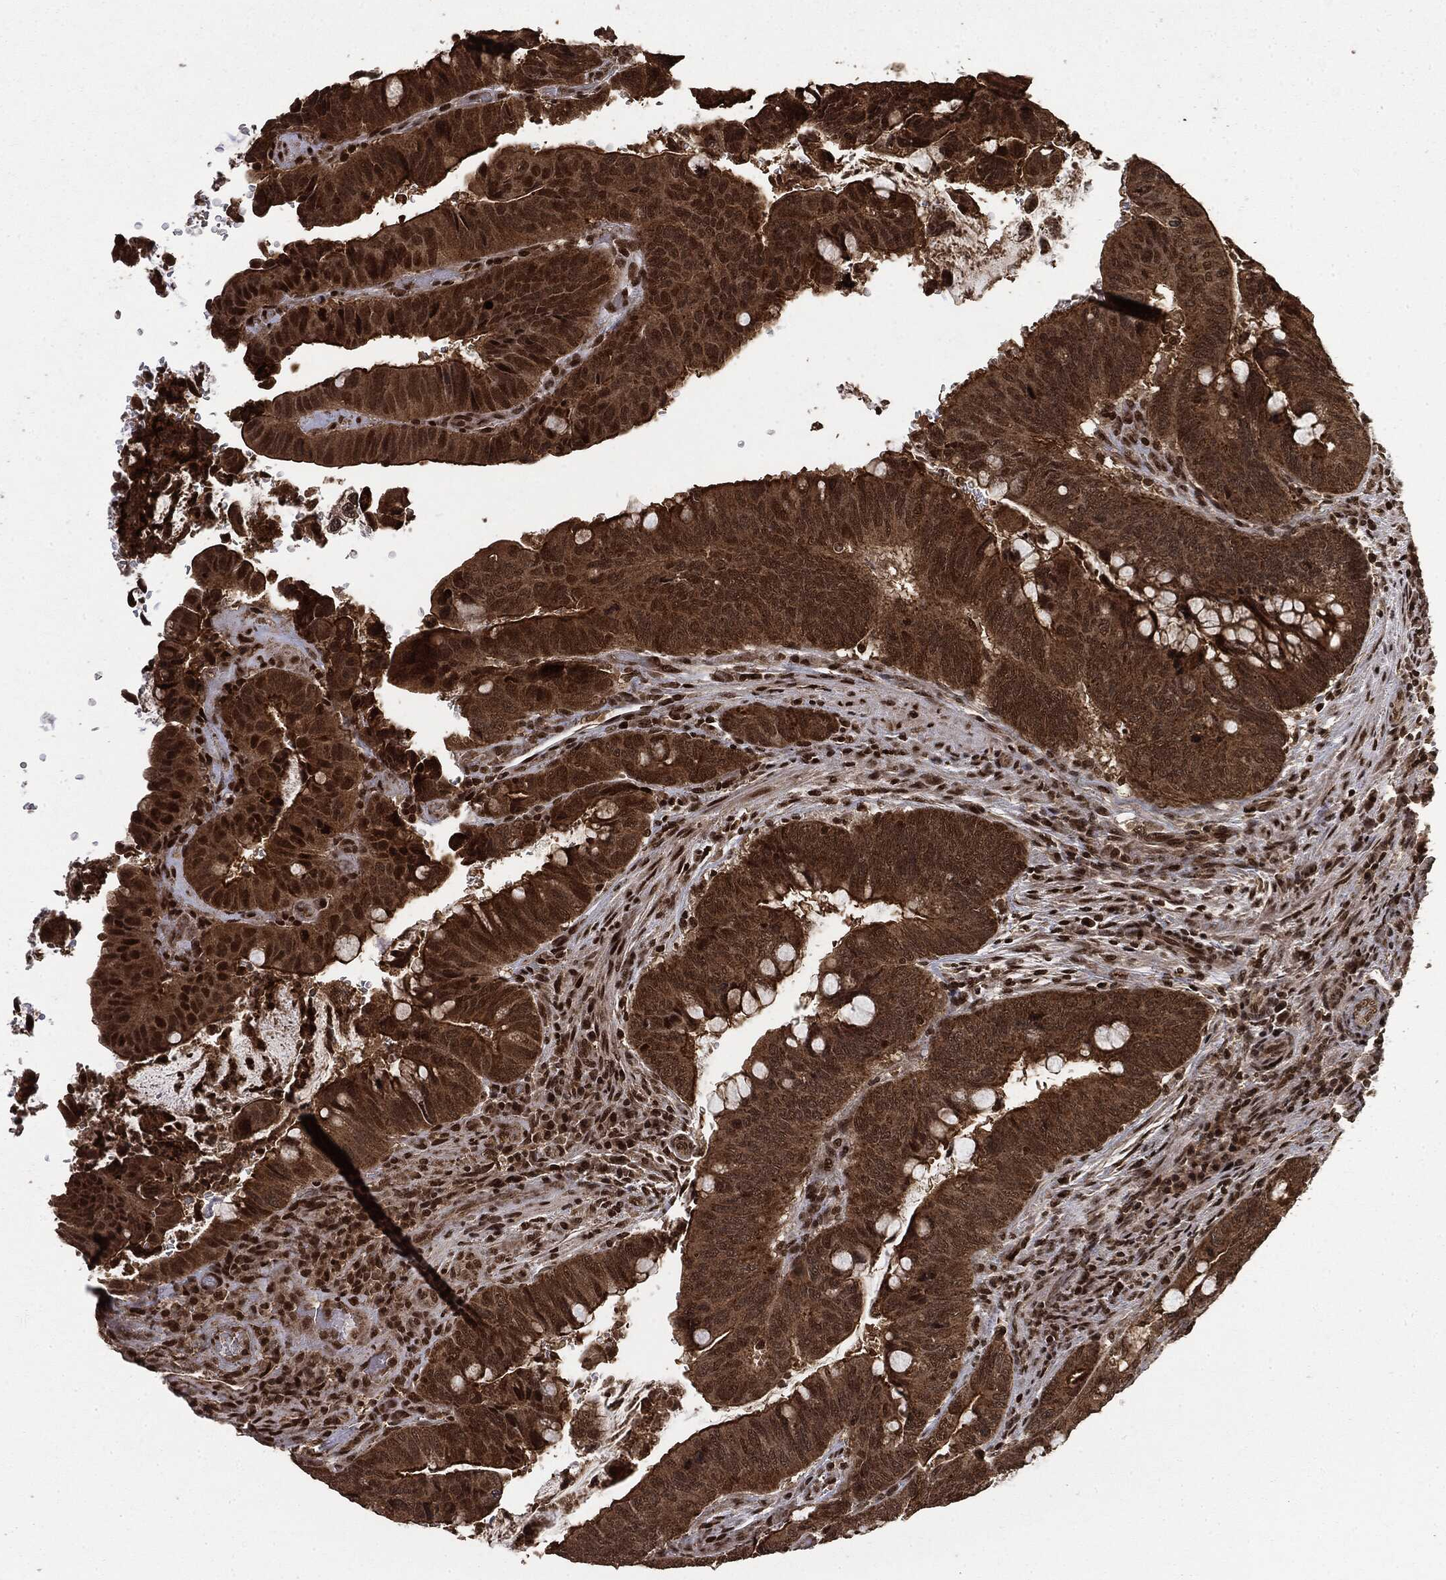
{"staining": {"intensity": "strong", "quantity": ">75%", "location": "cytoplasmic/membranous,nuclear"}, "tissue": "colorectal cancer", "cell_type": "Tumor cells", "image_type": "cancer", "snomed": [{"axis": "morphology", "description": "Normal tissue, NOS"}, {"axis": "morphology", "description": "Adenocarcinoma, NOS"}, {"axis": "topography", "description": "Rectum"}, {"axis": "topography", "description": "Peripheral nerve tissue"}], "caption": "Immunohistochemistry photomicrograph of colorectal adenocarcinoma stained for a protein (brown), which reveals high levels of strong cytoplasmic/membranous and nuclear staining in about >75% of tumor cells.", "gene": "CTDP1", "patient": {"sex": "male", "age": 92}}